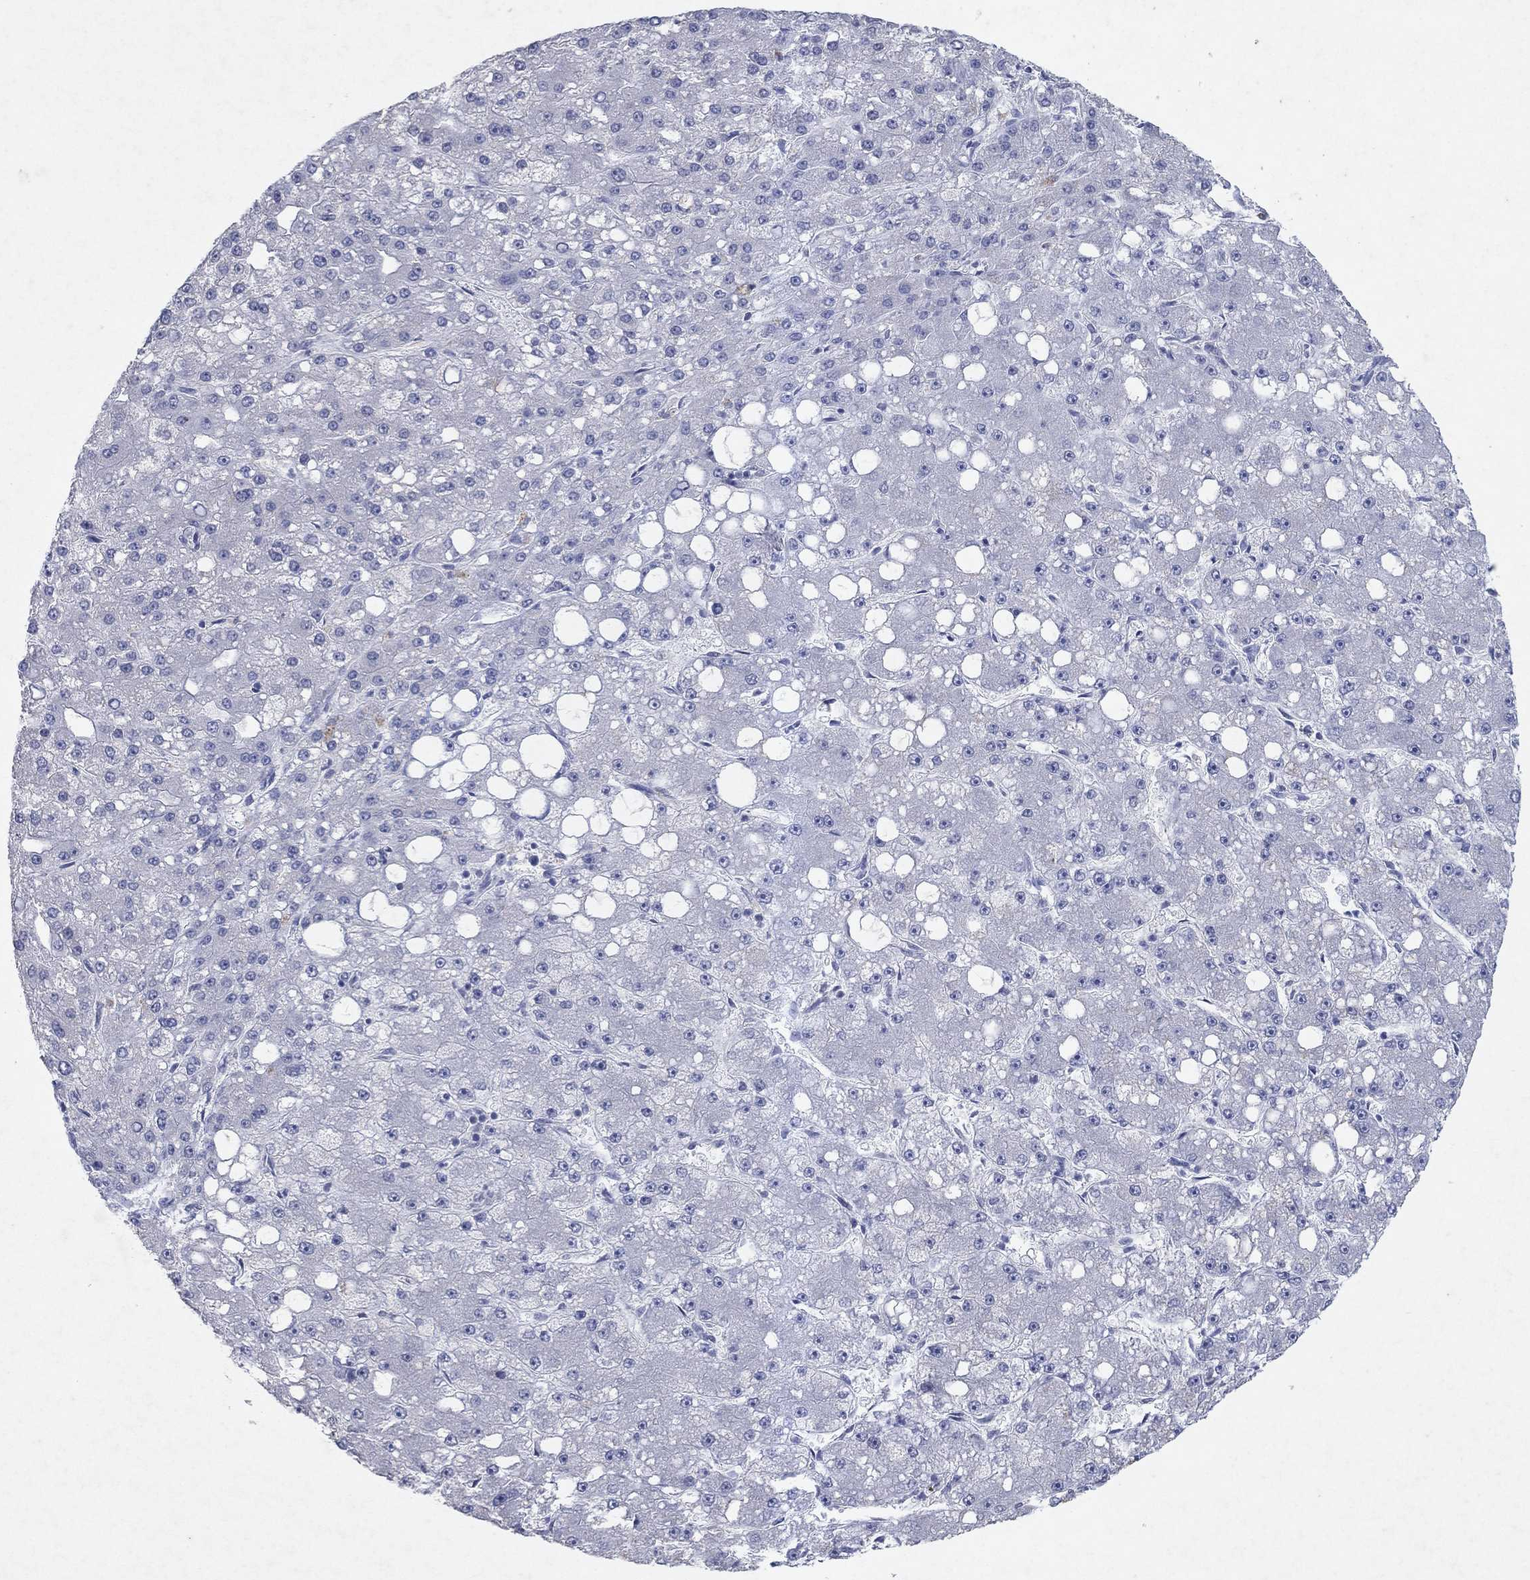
{"staining": {"intensity": "negative", "quantity": "none", "location": "none"}, "tissue": "liver cancer", "cell_type": "Tumor cells", "image_type": "cancer", "snomed": [{"axis": "morphology", "description": "Carcinoma, Hepatocellular, NOS"}, {"axis": "topography", "description": "Liver"}], "caption": "Photomicrograph shows no protein positivity in tumor cells of liver cancer (hepatocellular carcinoma) tissue.", "gene": "KRT40", "patient": {"sex": "male", "age": 67}}